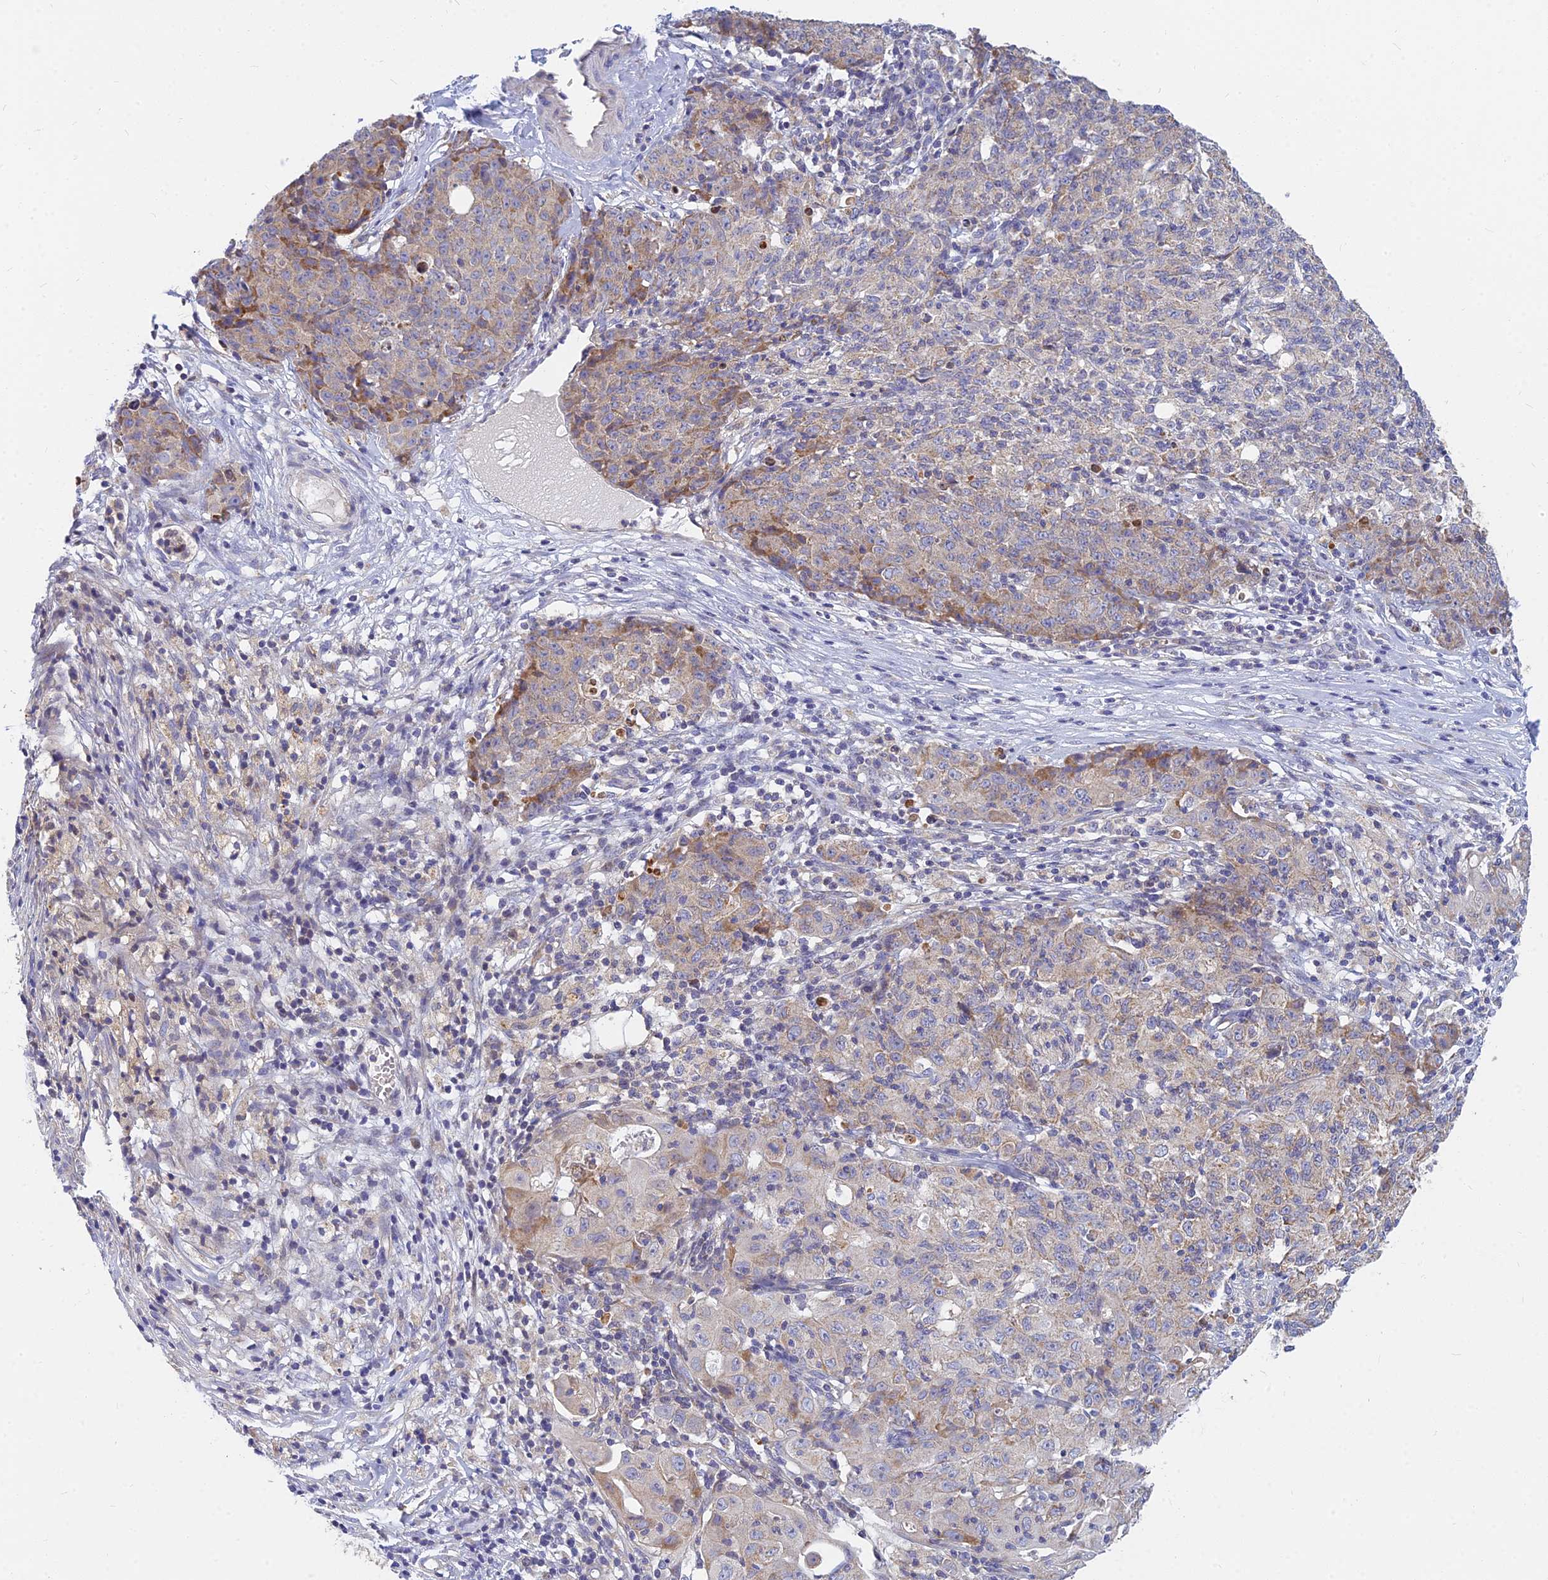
{"staining": {"intensity": "weak", "quantity": "<25%", "location": "cytoplasmic/membranous"}, "tissue": "ovarian cancer", "cell_type": "Tumor cells", "image_type": "cancer", "snomed": [{"axis": "morphology", "description": "Carcinoma, endometroid"}, {"axis": "topography", "description": "Ovary"}], "caption": "Photomicrograph shows no significant protein positivity in tumor cells of ovarian cancer. Brightfield microscopy of immunohistochemistry stained with DAB (brown) and hematoxylin (blue), captured at high magnification.", "gene": "CACNA1B", "patient": {"sex": "female", "age": 42}}